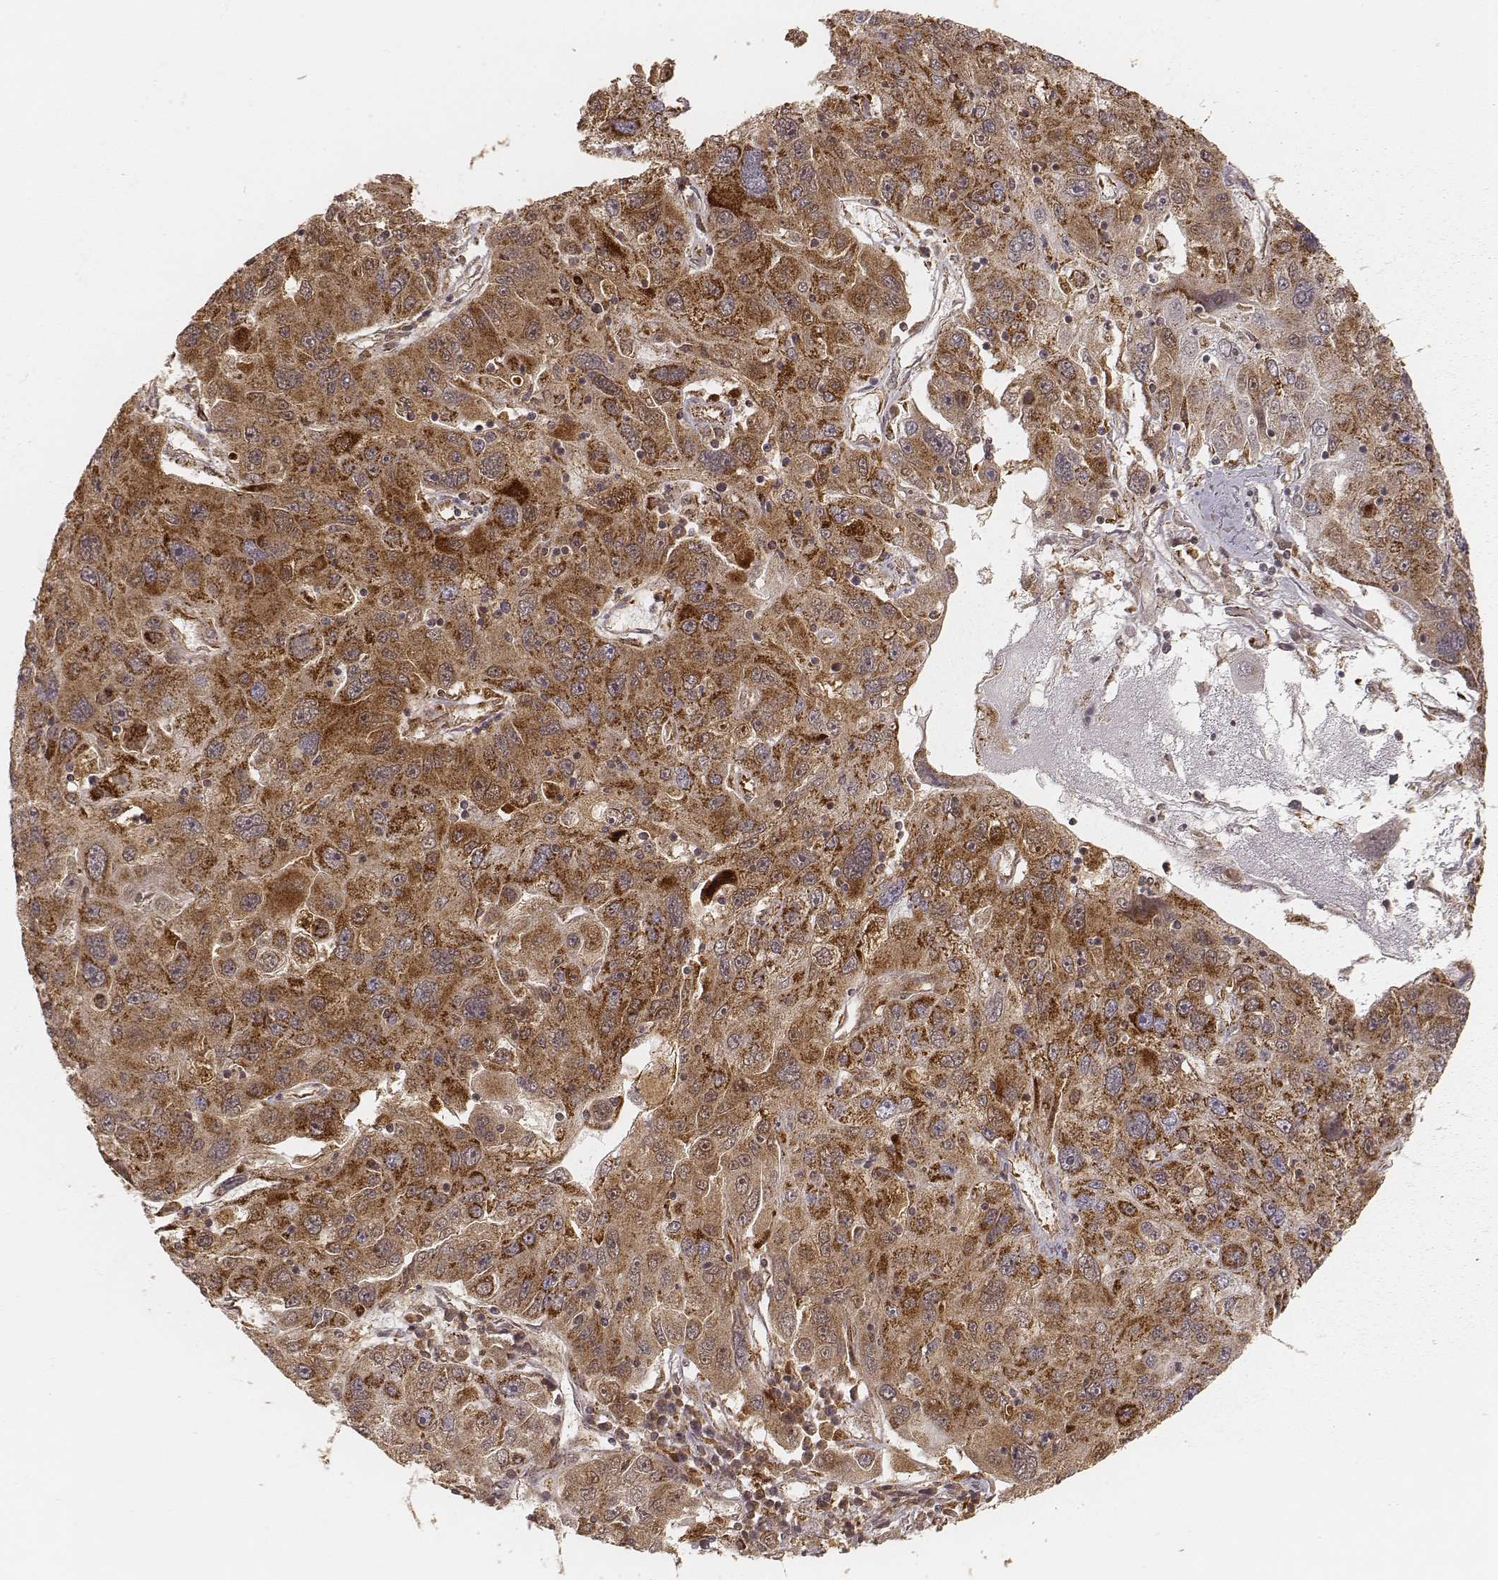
{"staining": {"intensity": "moderate", "quantity": ">75%", "location": "cytoplasmic/membranous"}, "tissue": "stomach cancer", "cell_type": "Tumor cells", "image_type": "cancer", "snomed": [{"axis": "morphology", "description": "Adenocarcinoma, NOS"}, {"axis": "topography", "description": "Stomach"}], "caption": "A brown stain labels moderate cytoplasmic/membranous expression of a protein in human adenocarcinoma (stomach) tumor cells.", "gene": "CS", "patient": {"sex": "male", "age": 56}}